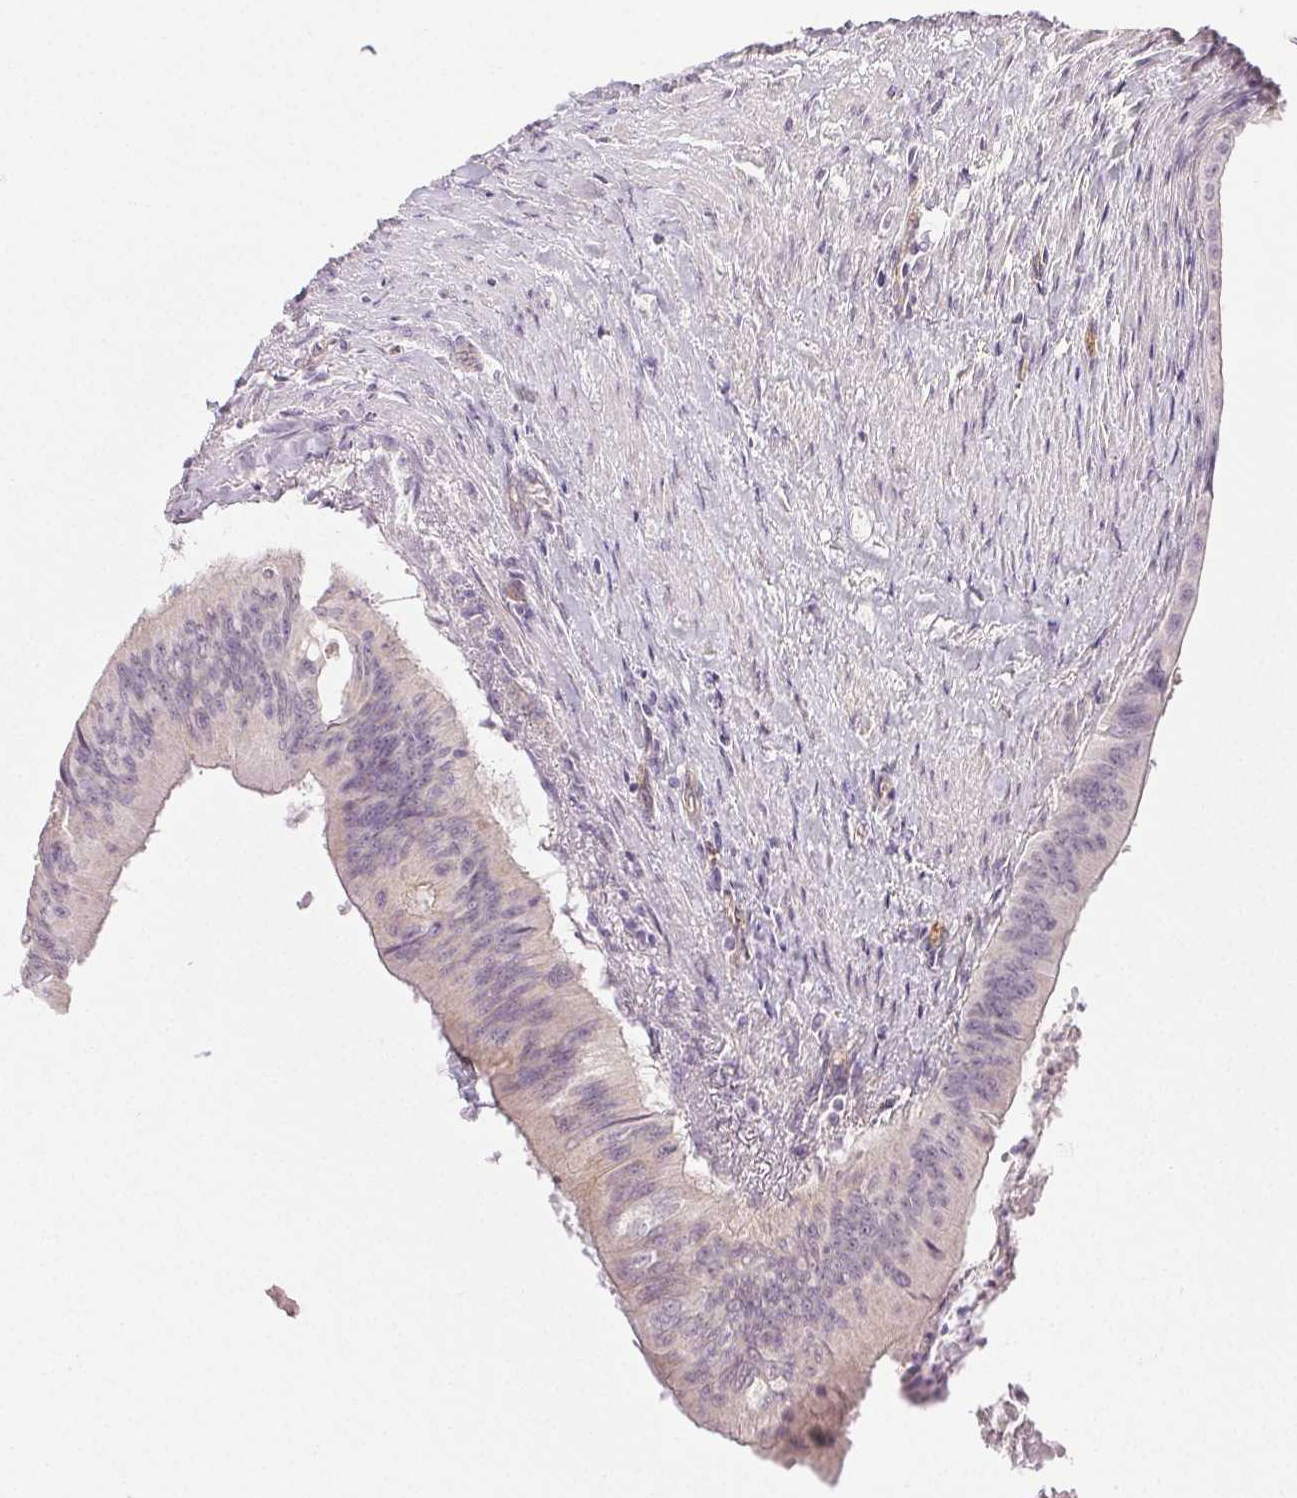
{"staining": {"intensity": "negative", "quantity": "none", "location": "none"}, "tissue": "colorectal cancer", "cell_type": "Tumor cells", "image_type": "cancer", "snomed": [{"axis": "morphology", "description": "Adenocarcinoma, NOS"}, {"axis": "topography", "description": "Colon"}], "caption": "Immunohistochemical staining of colorectal adenocarcinoma exhibits no significant positivity in tumor cells.", "gene": "PLCB1", "patient": {"sex": "male", "age": 65}}